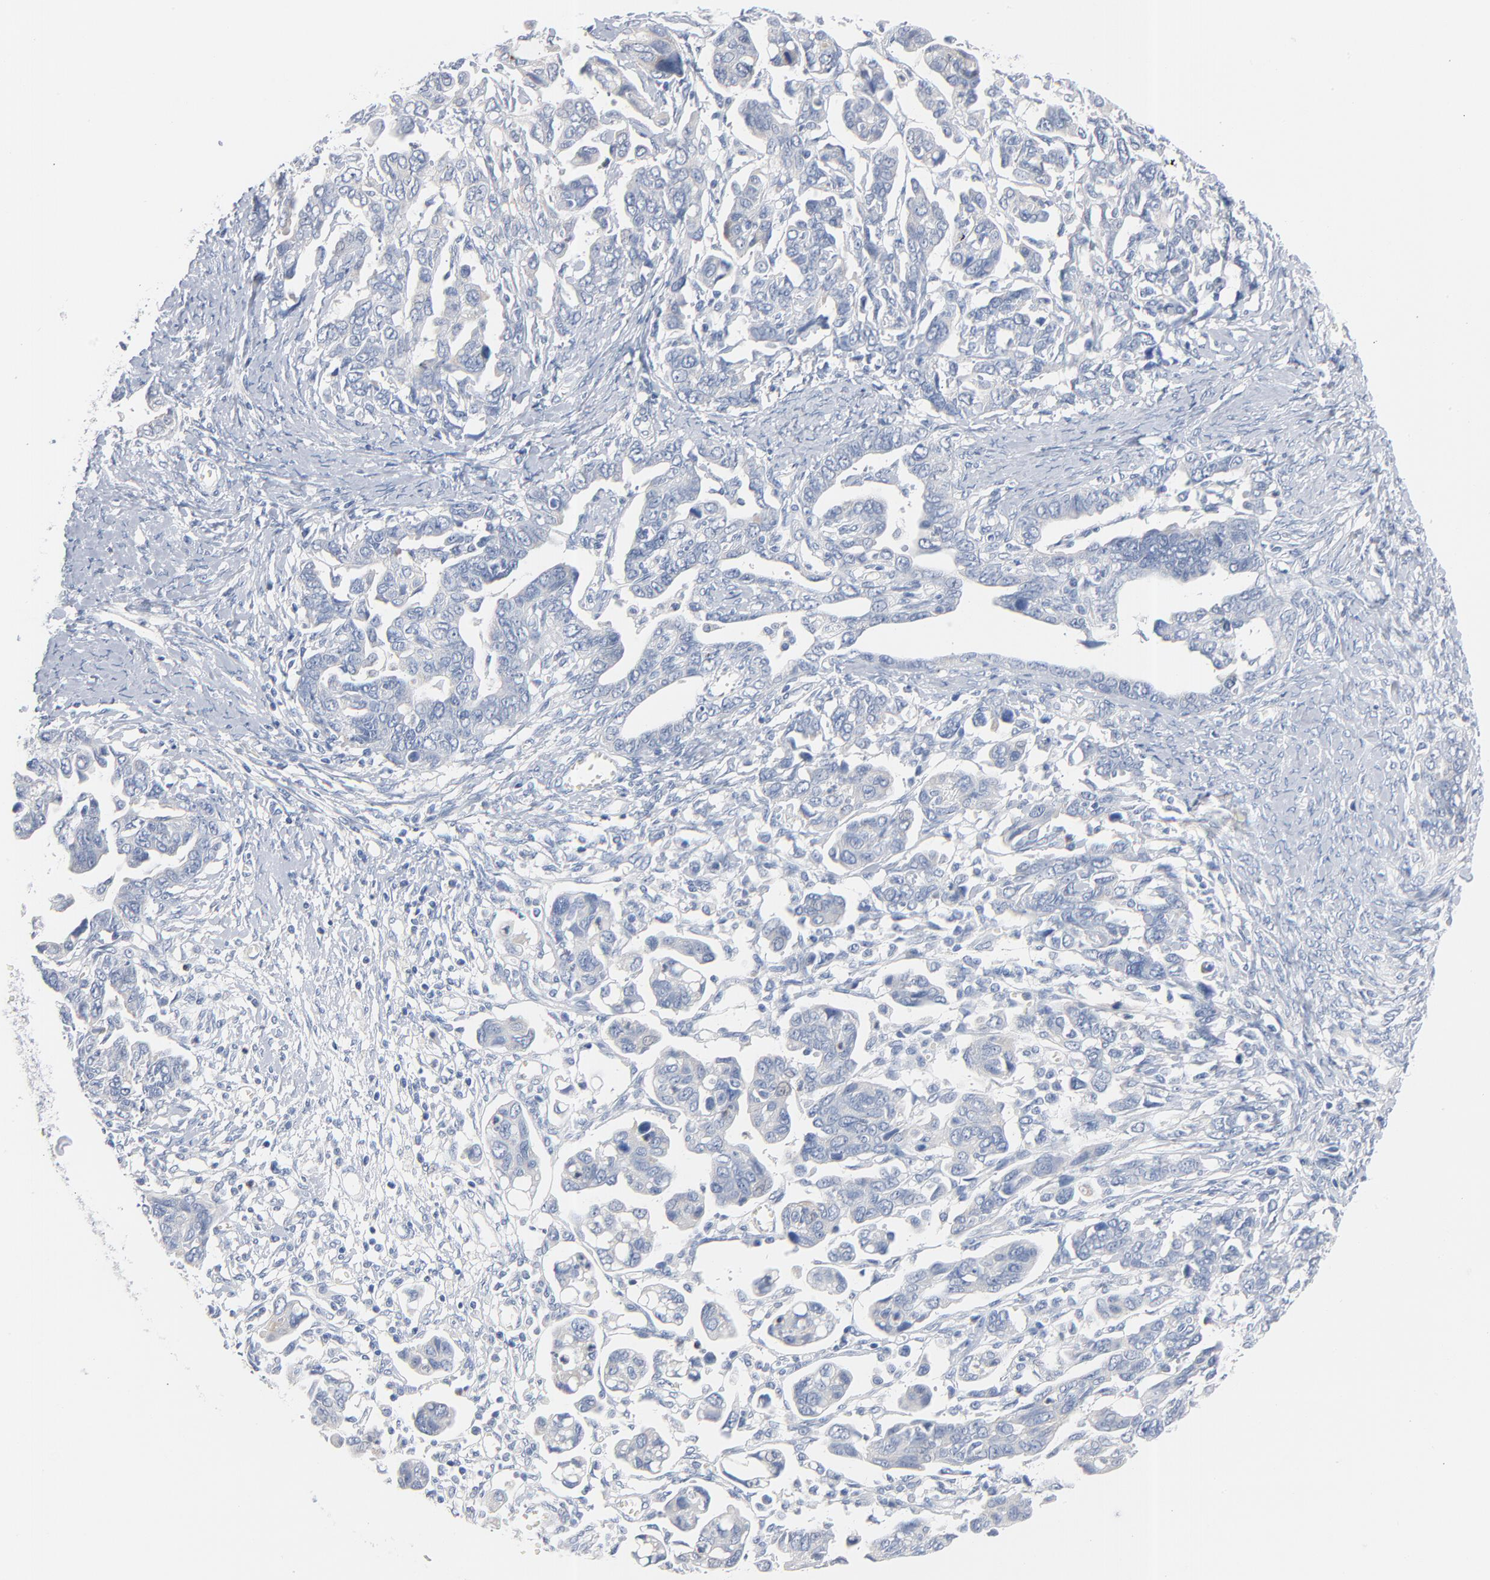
{"staining": {"intensity": "negative", "quantity": "none", "location": "none"}, "tissue": "ovarian cancer", "cell_type": "Tumor cells", "image_type": "cancer", "snomed": [{"axis": "morphology", "description": "Cystadenocarcinoma, serous, NOS"}, {"axis": "topography", "description": "Ovary"}], "caption": "Image shows no protein expression in tumor cells of ovarian cancer tissue.", "gene": "IFT43", "patient": {"sex": "female", "age": 69}}